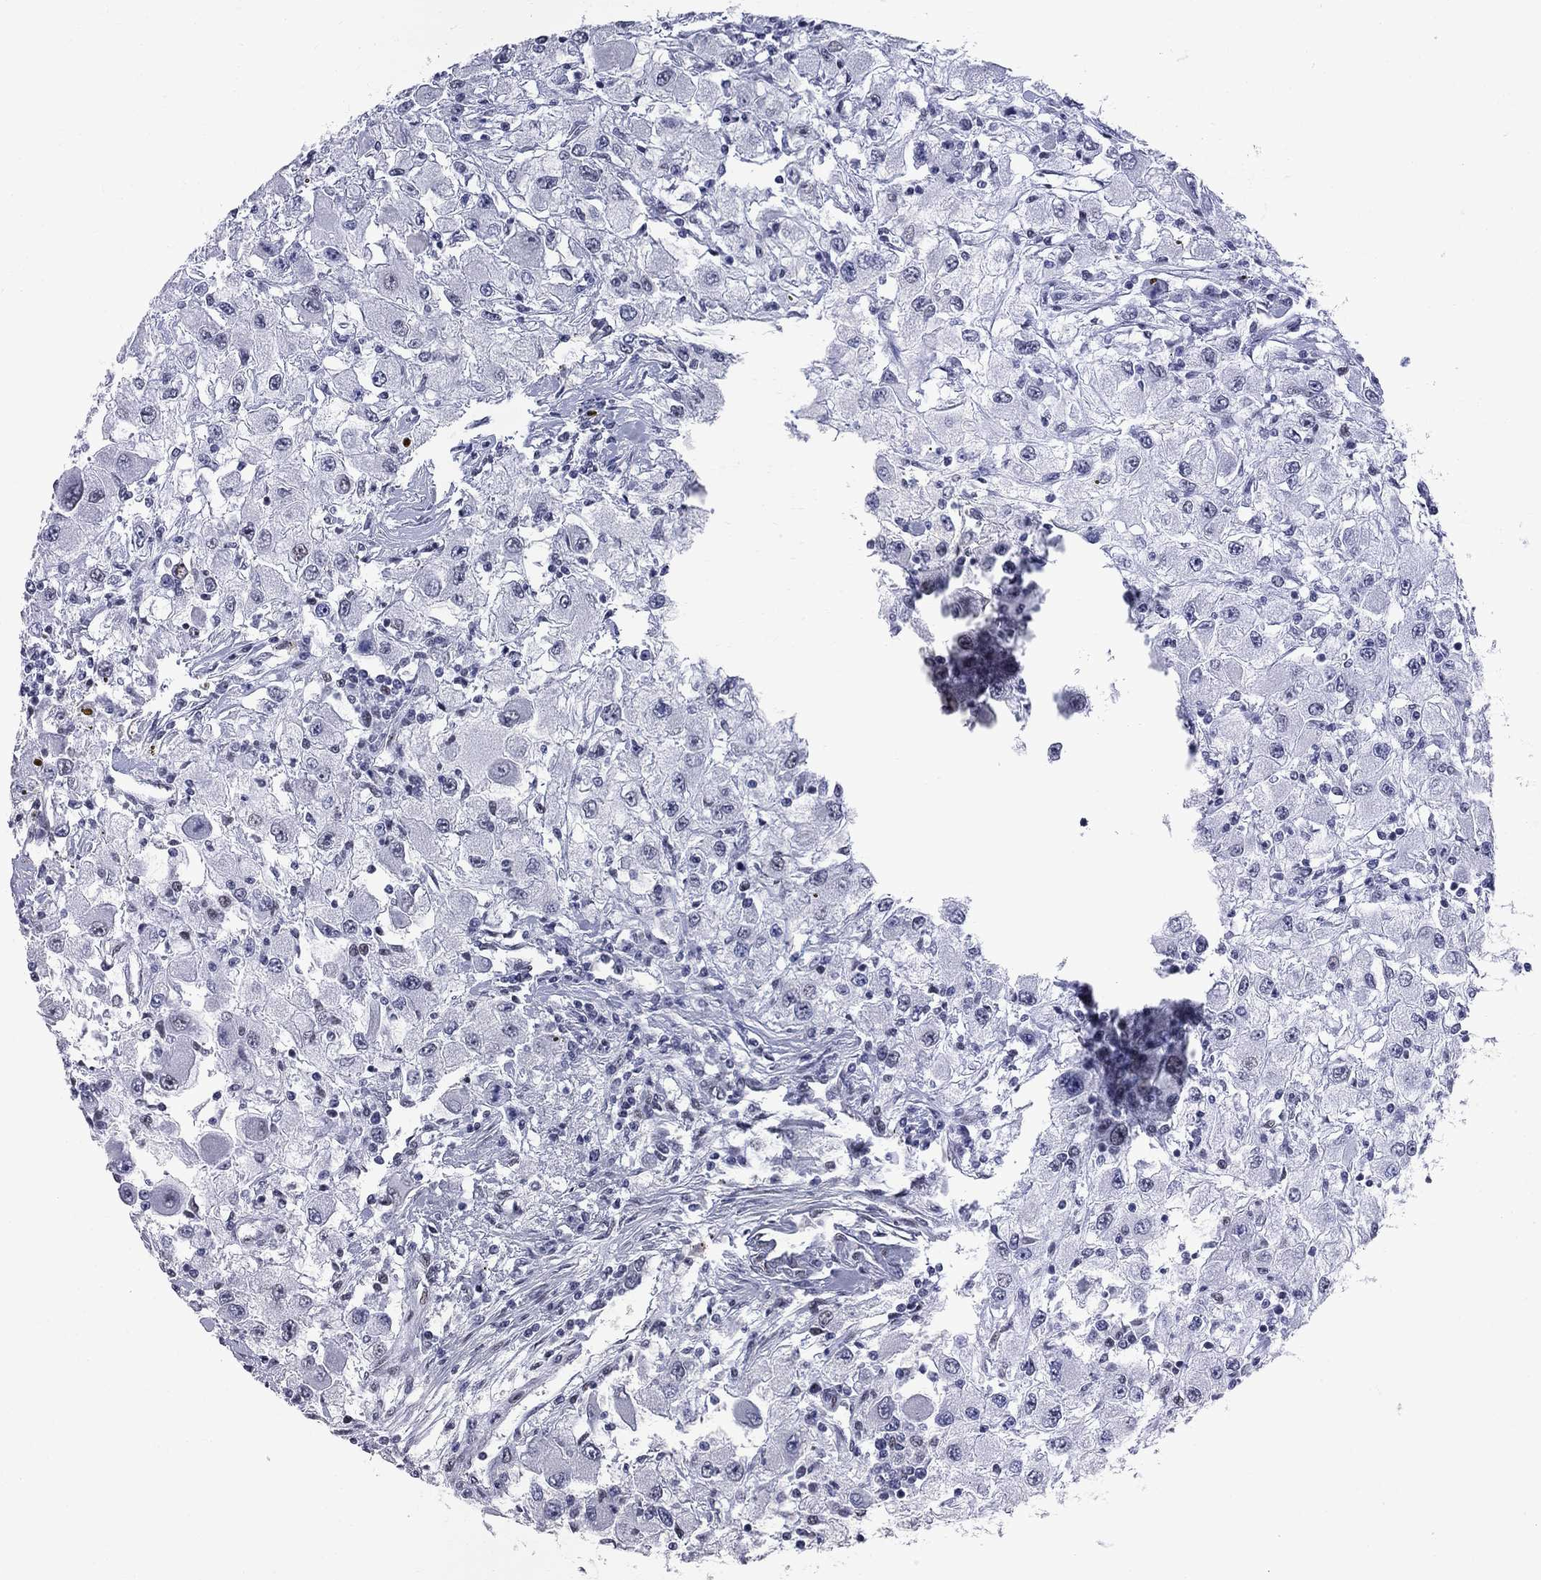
{"staining": {"intensity": "negative", "quantity": "none", "location": "none"}, "tissue": "renal cancer", "cell_type": "Tumor cells", "image_type": "cancer", "snomed": [{"axis": "morphology", "description": "Adenocarcinoma, NOS"}, {"axis": "topography", "description": "Kidney"}], "caption": "Protein analysis of renal cancer displays no significant staining in tumor cells. (DAB (3,3'-diaminobenzidine) immunohistochemistry with hematoxylin counter stain).", "gene": "ZBTB47", "patient": {"sex": "female", "age": 67}}